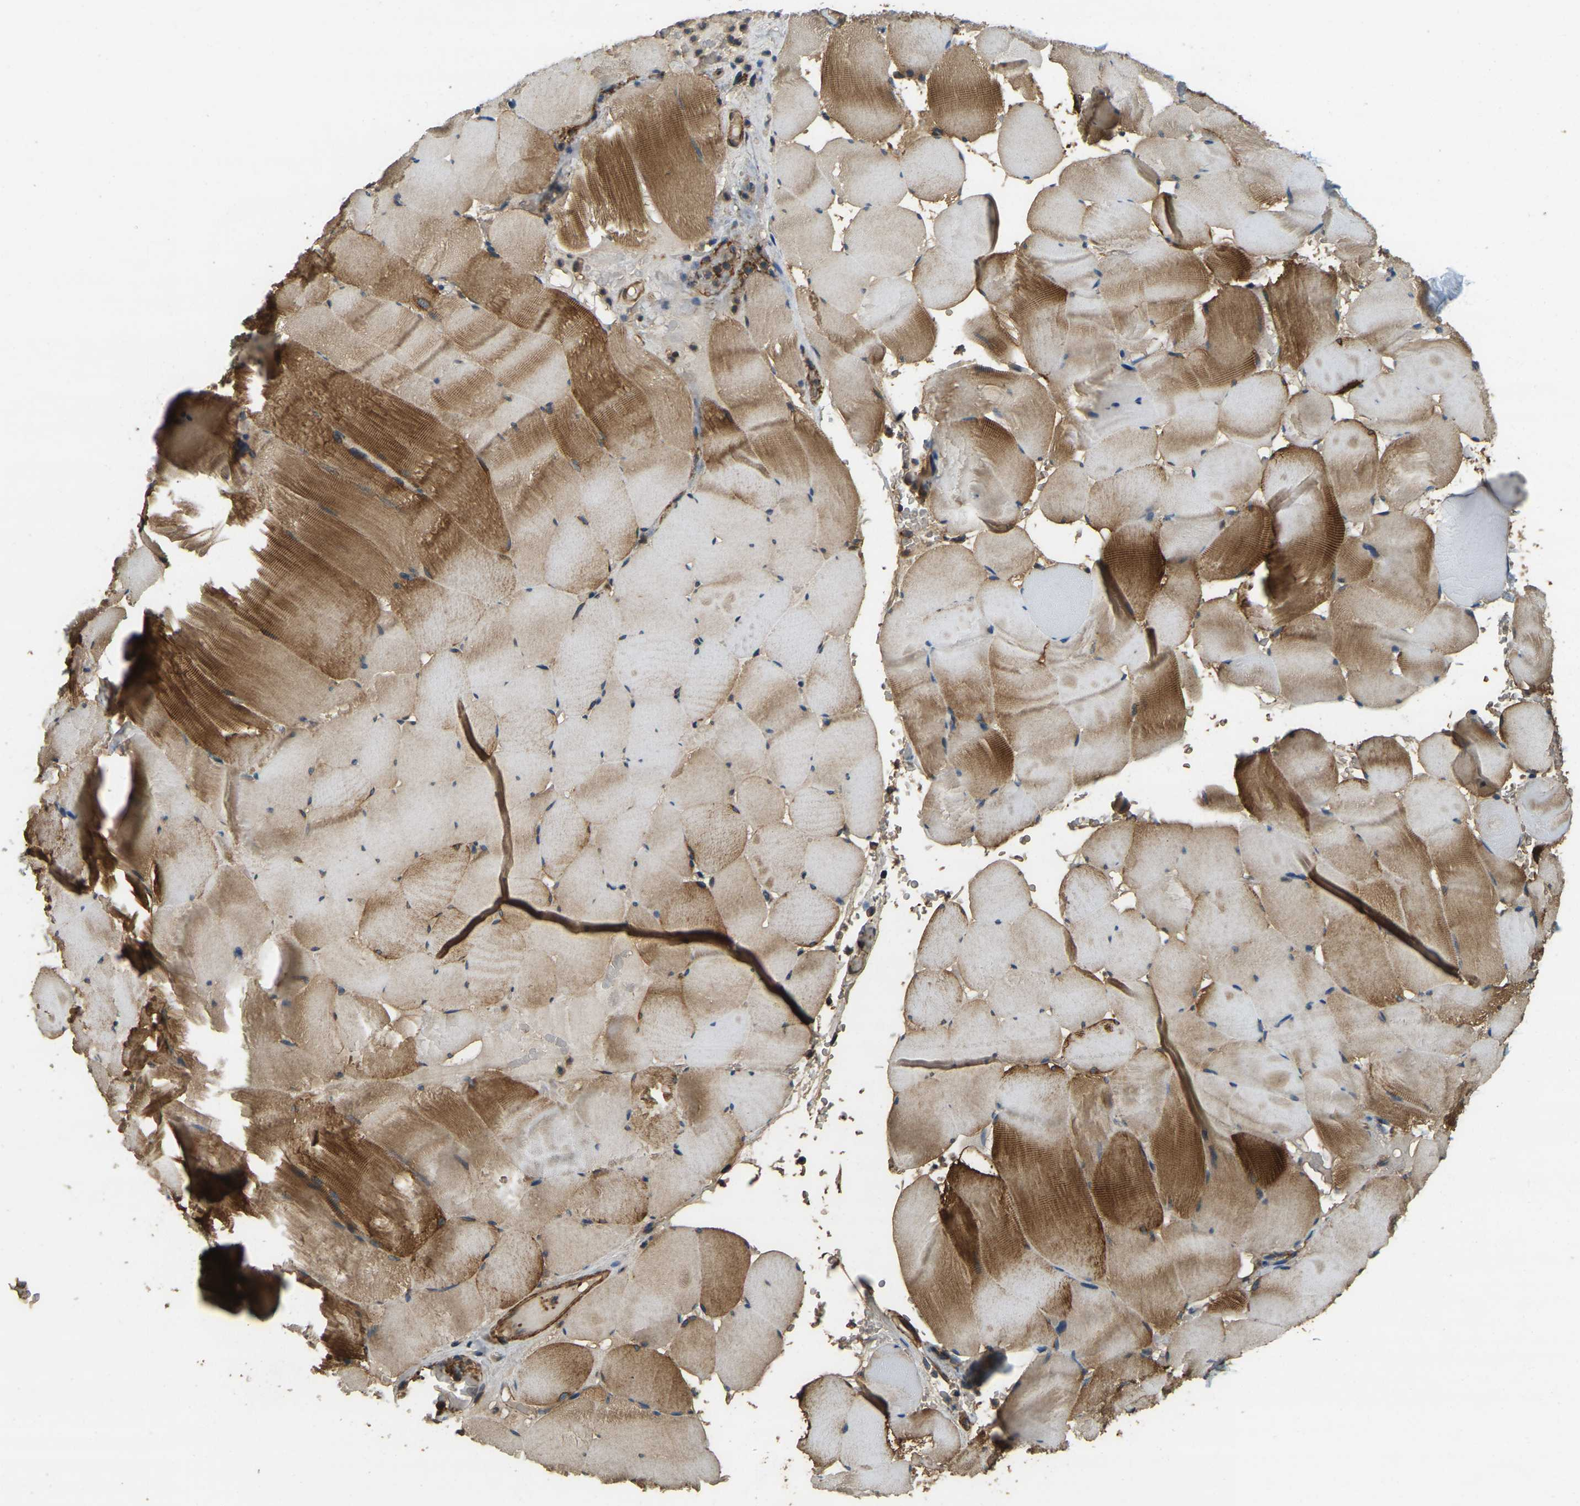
{"staining": {"intensity": "strong", "quantity": "25%-75%", "location": "cytoplasmic/membranous"}, "tissue": "skeletal muscle", "cell_type": "Myocytes", "image_type": "normal", "snomed": [{"axis": "morphology", "description": "Normal tissue, NOS"}, {"axis": "topography", "description": "Skeletal muscle"}], "caption": "This photomicrograph shows unremarkable skeletal muscle stained with immunohistochemistry to label a protein in brown. The cytoplasmic/membranous of myocytes show strong positivity for the protein. Nuclei are counter-stained blue.", "gene": "ERGIC1", "patient": {"sex": "male", "age": 62}}